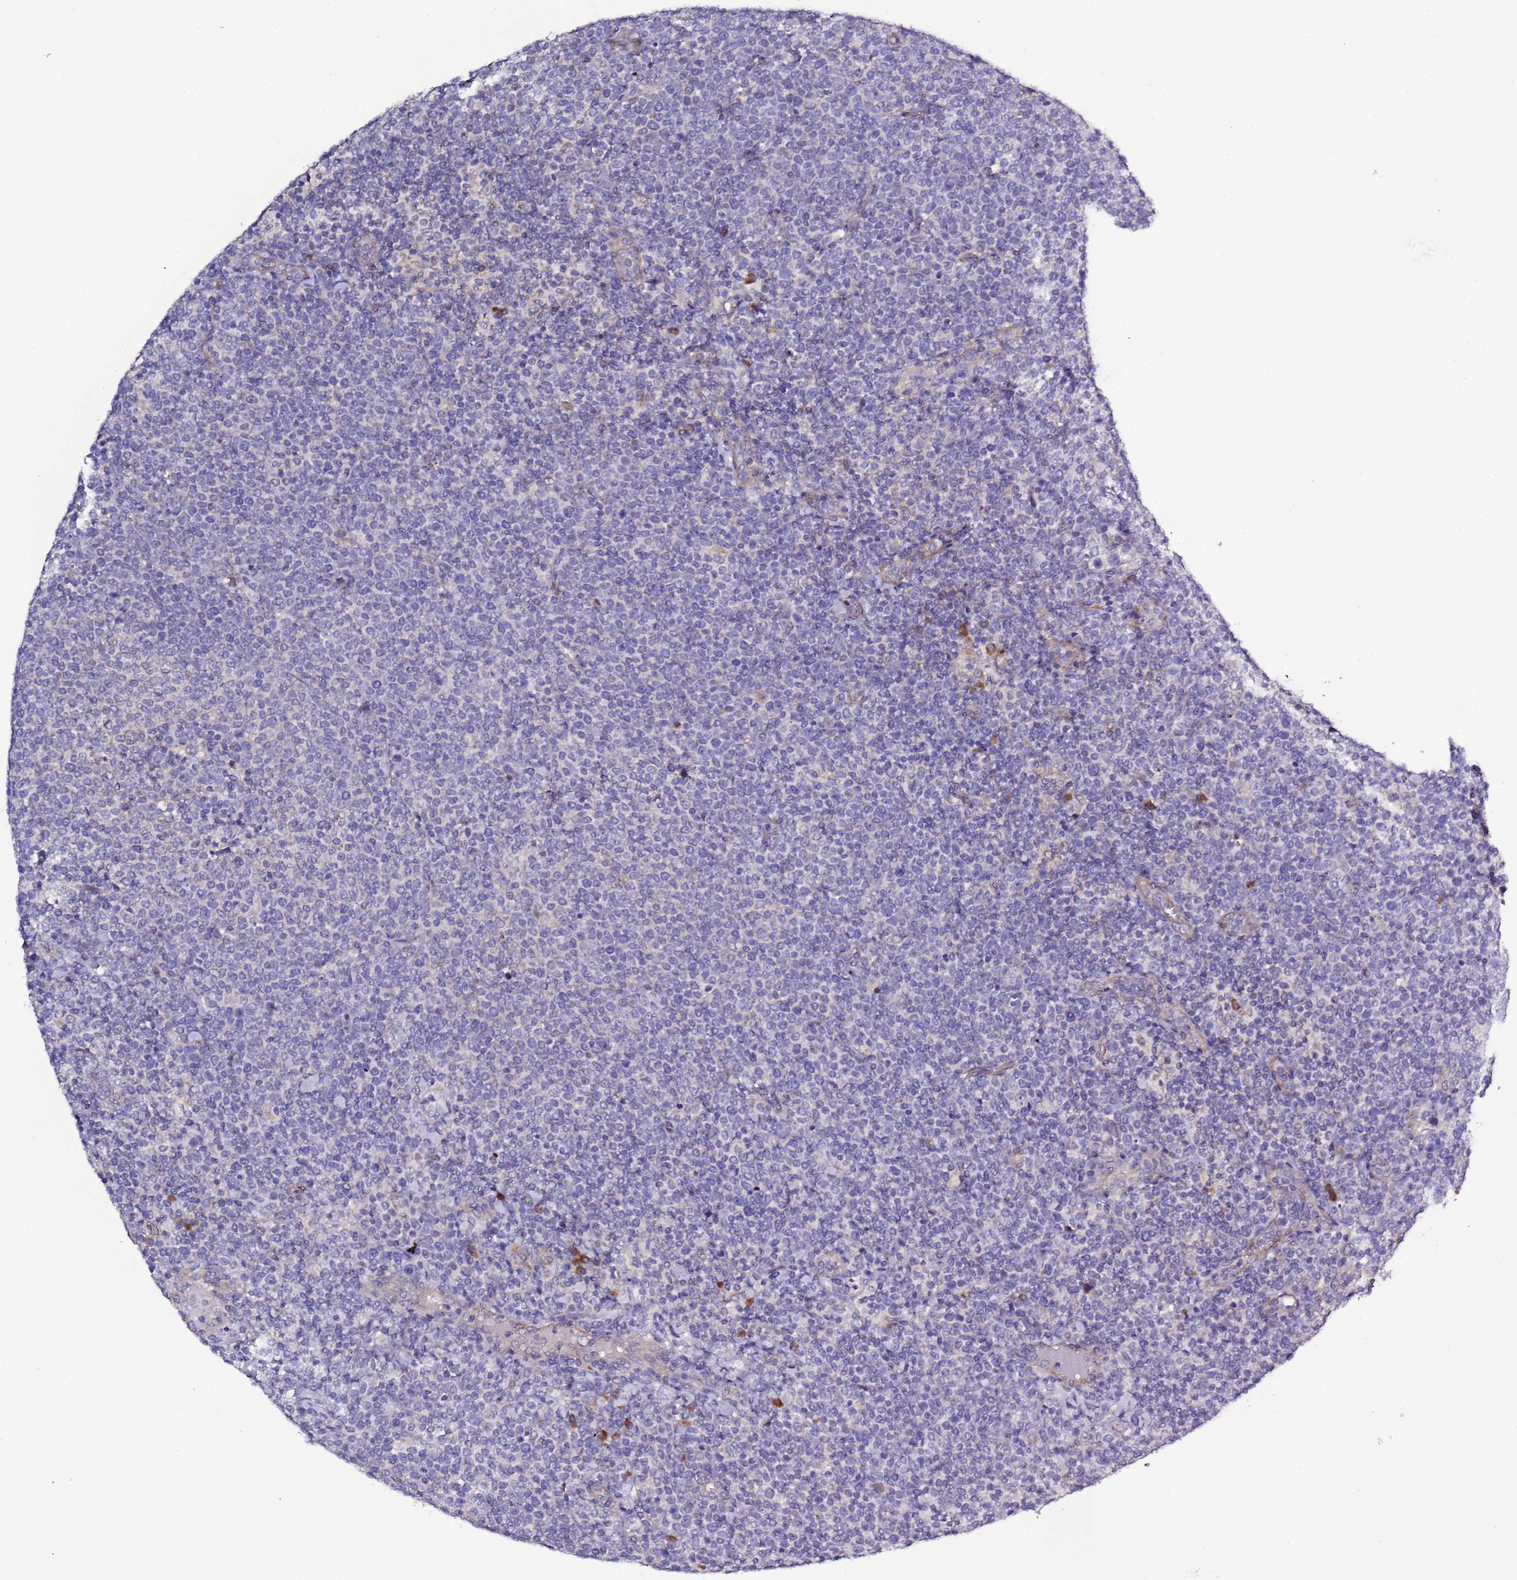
{"staining": {"intensity": "negative", "quantity": "none", "location": "none"}, "tissue": "lymphoma", "cell_type": "Tumor cells", "image_type": "cancer", "snomed": [{"axis": "morphology", "description": "Malignant lymphoma, non-Hodgkin's type, High grade"}, {"axis": "topography", "description": "Lymph node"}], "caption": "IHC of high-grade malignant lymphoma, non-Hodgkin's type displays no positivity in tumor cells. (Immunohistochemistry (ihc), brightfield microscopy, high magnification).", "gene": "SPCS1", "patient": {"sex": "male", "age": 61}}